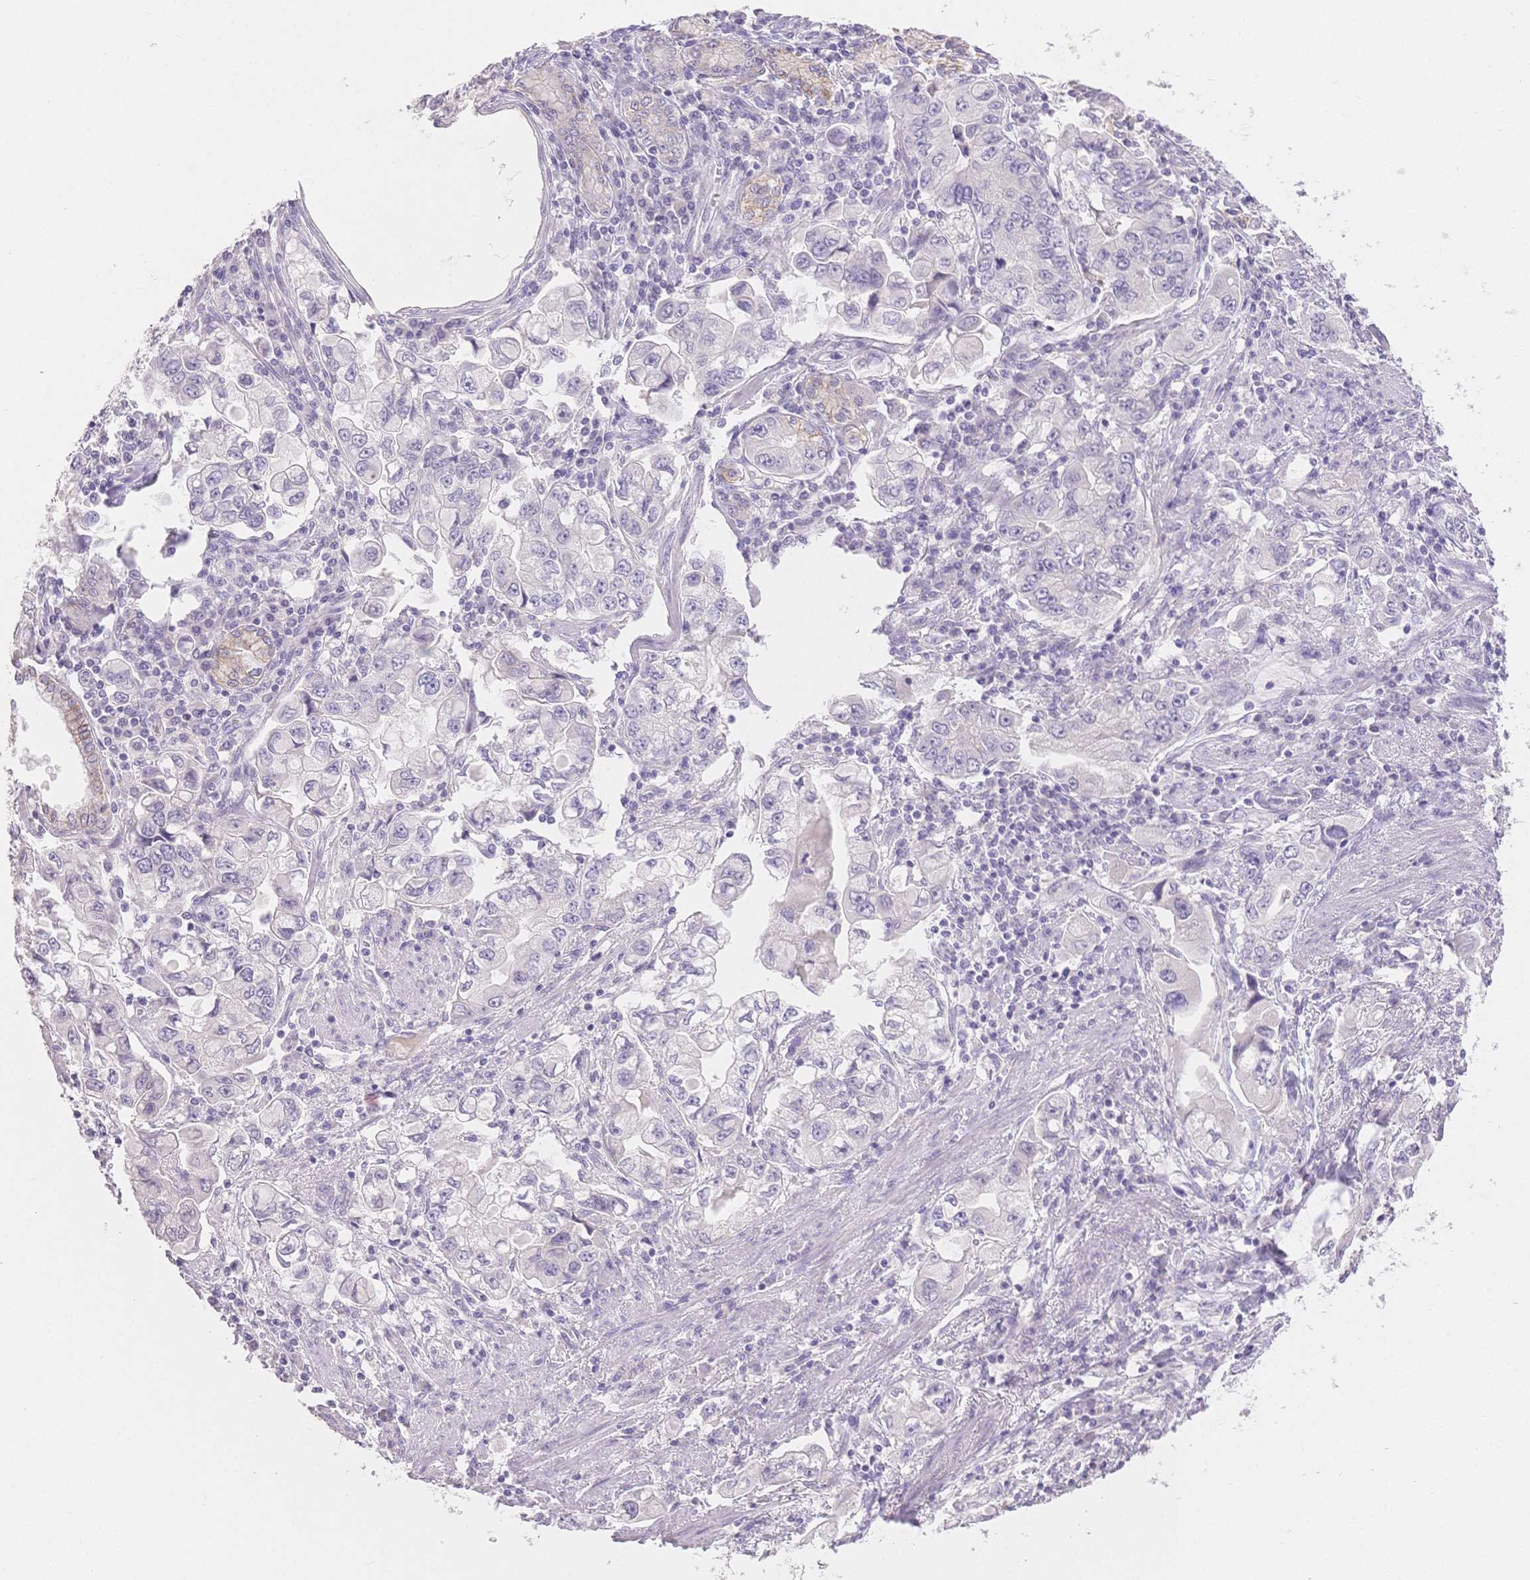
{"staining": {"intensity": "negative", "quantity": "none", "location": "none"}, "tissue": "stomach cancer", "cell_type": "Tumor cells", "image_type": "cancer", "snomed": [{"axis": "morphology", "description": "Adenocarcinoma, NOS"}, {"axis": "topography", "description": "Stomach, lower"}], "caption": "Immunohistochemistry (IHC) of stomach cancer demonstrates no staining in tumor cells.", "gene": "SUV39H2", "patient": {"sex": "female", "age": 93}}